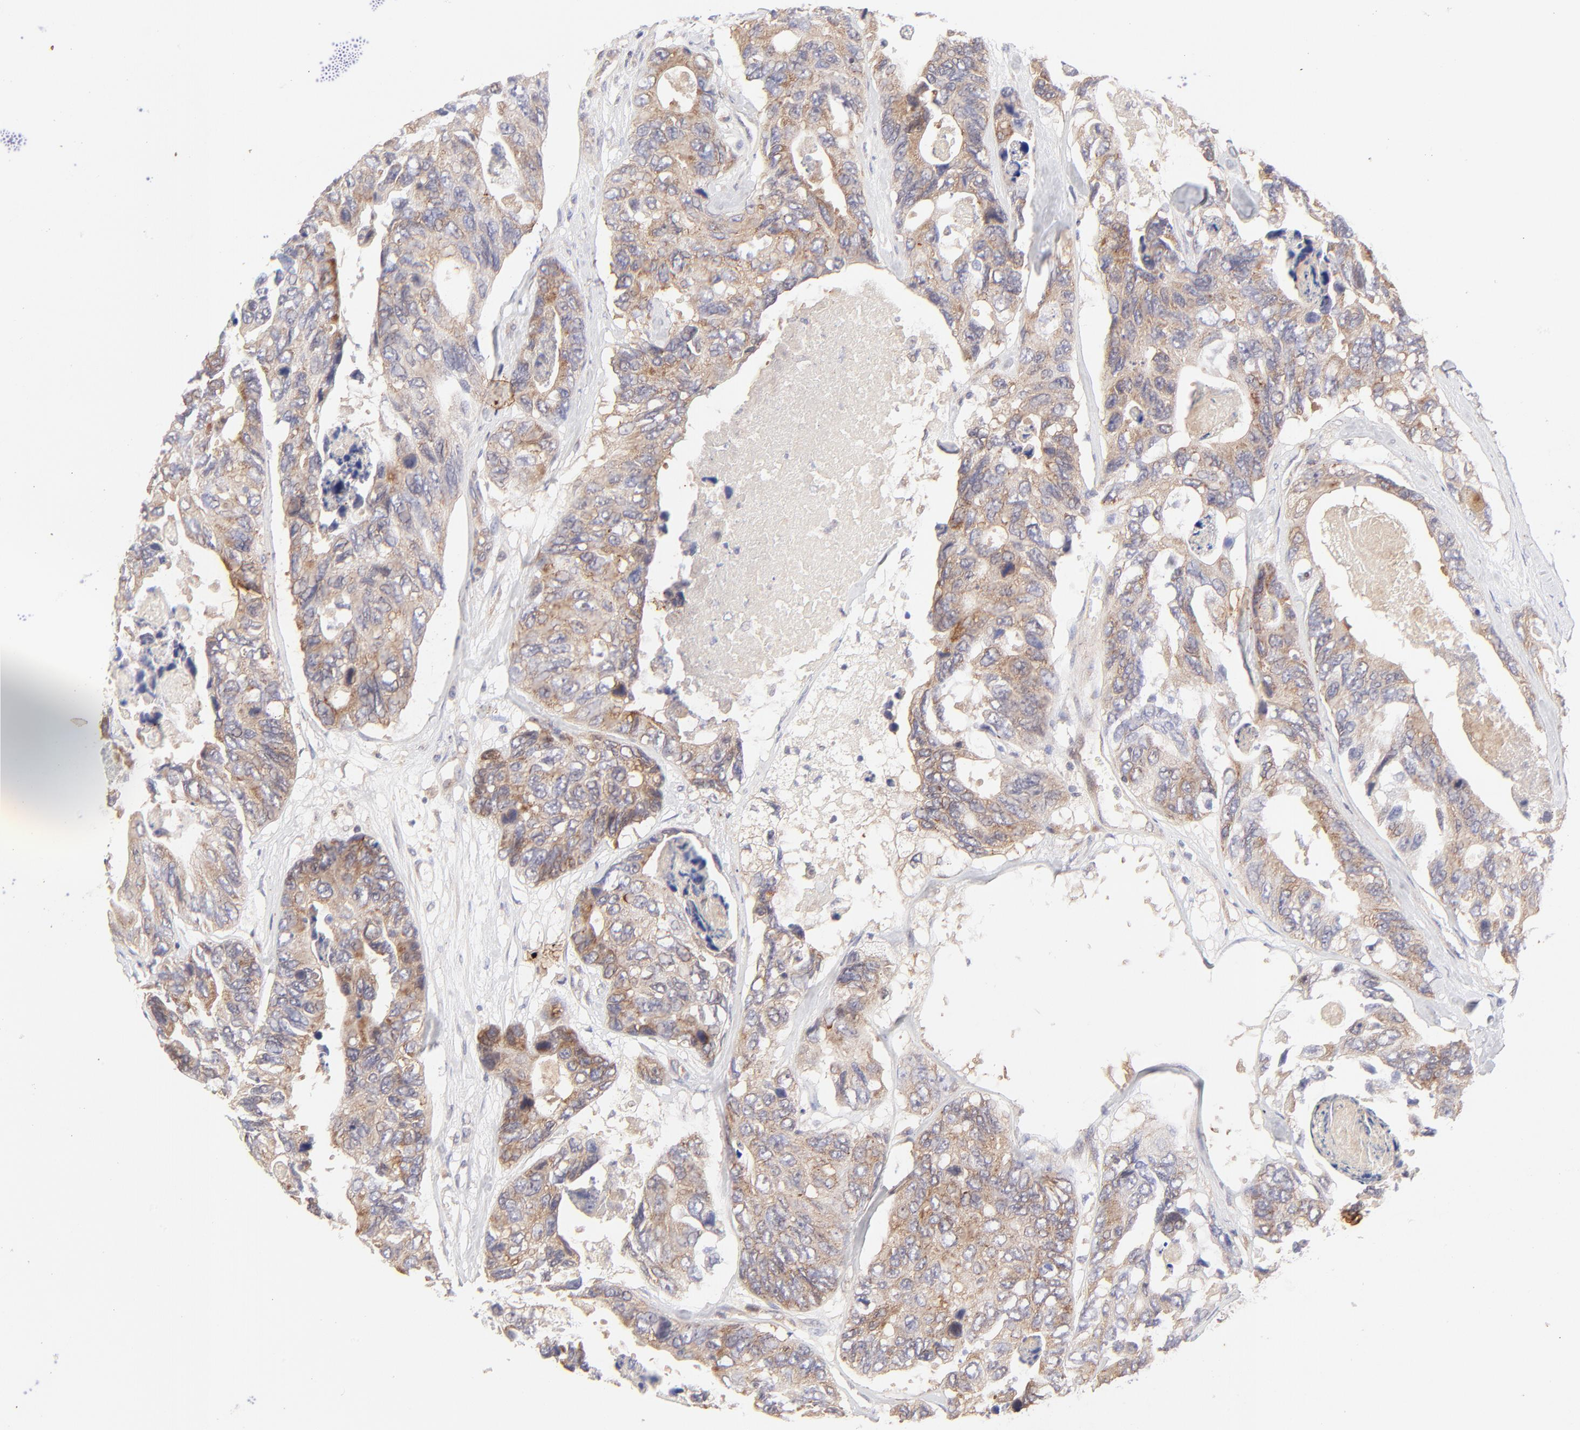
{"staining": {"intensity": "moderate", "quantity": ">75%", "location": "cytoplasmic/membranous"}, "tissue": "colorectal cancer", "cell_type": "Tumor cells", "image_type": "cancer", "snomed": [{"axis": "morphology", "description": "Adenocarcinoma, NOS"}, {"axis": "topography", "description": "Colon"}], "caption": "An image of human adenocarcinoma (colorectal) stained for a protein demonstrates moderate cytoplasmic/membranous brown staining in tumor cells.", "gene": "TNRC6B", "patient": {"sex": "female", "age": 86}}